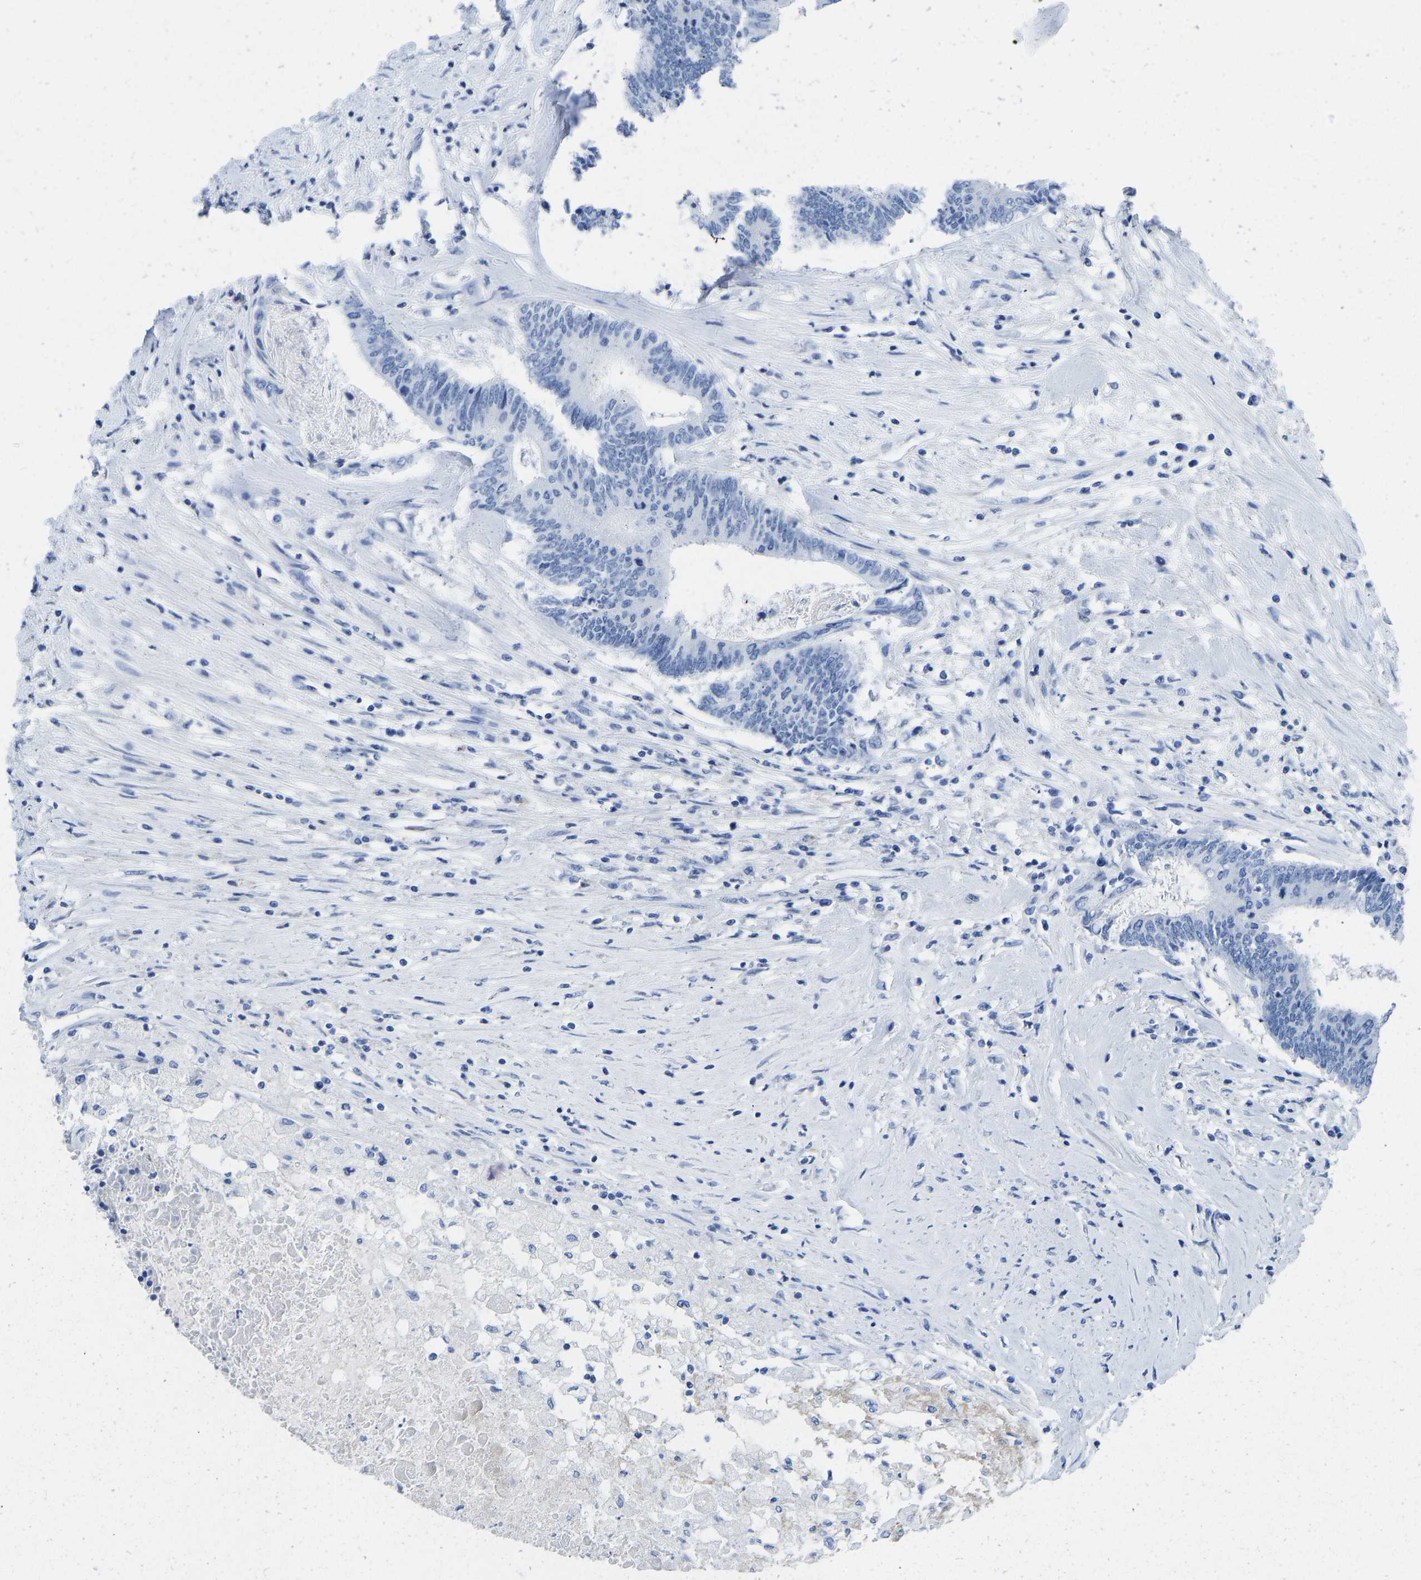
{"staining": {"intensity": "negative", "quantity": "none", "location": "none"}, "tissue": "colorectal cancer", "cell_type": "Tumor cells", "image_type": "cancer", "snomed": [{"axis": "morphology", "description": "Adenocarcinoma, NOS"}, {"axis": "topography", "description": "Rectum"}], "caption": "DAB (3,3'-diaminobenzidine) immunohistochemical staining of human colorectal cancer (adenocarcinoma) demonstrates no significant staining in tumor cells.", "gene": "NKAIN3", "patient": {"sex": "male", "age": 63}}